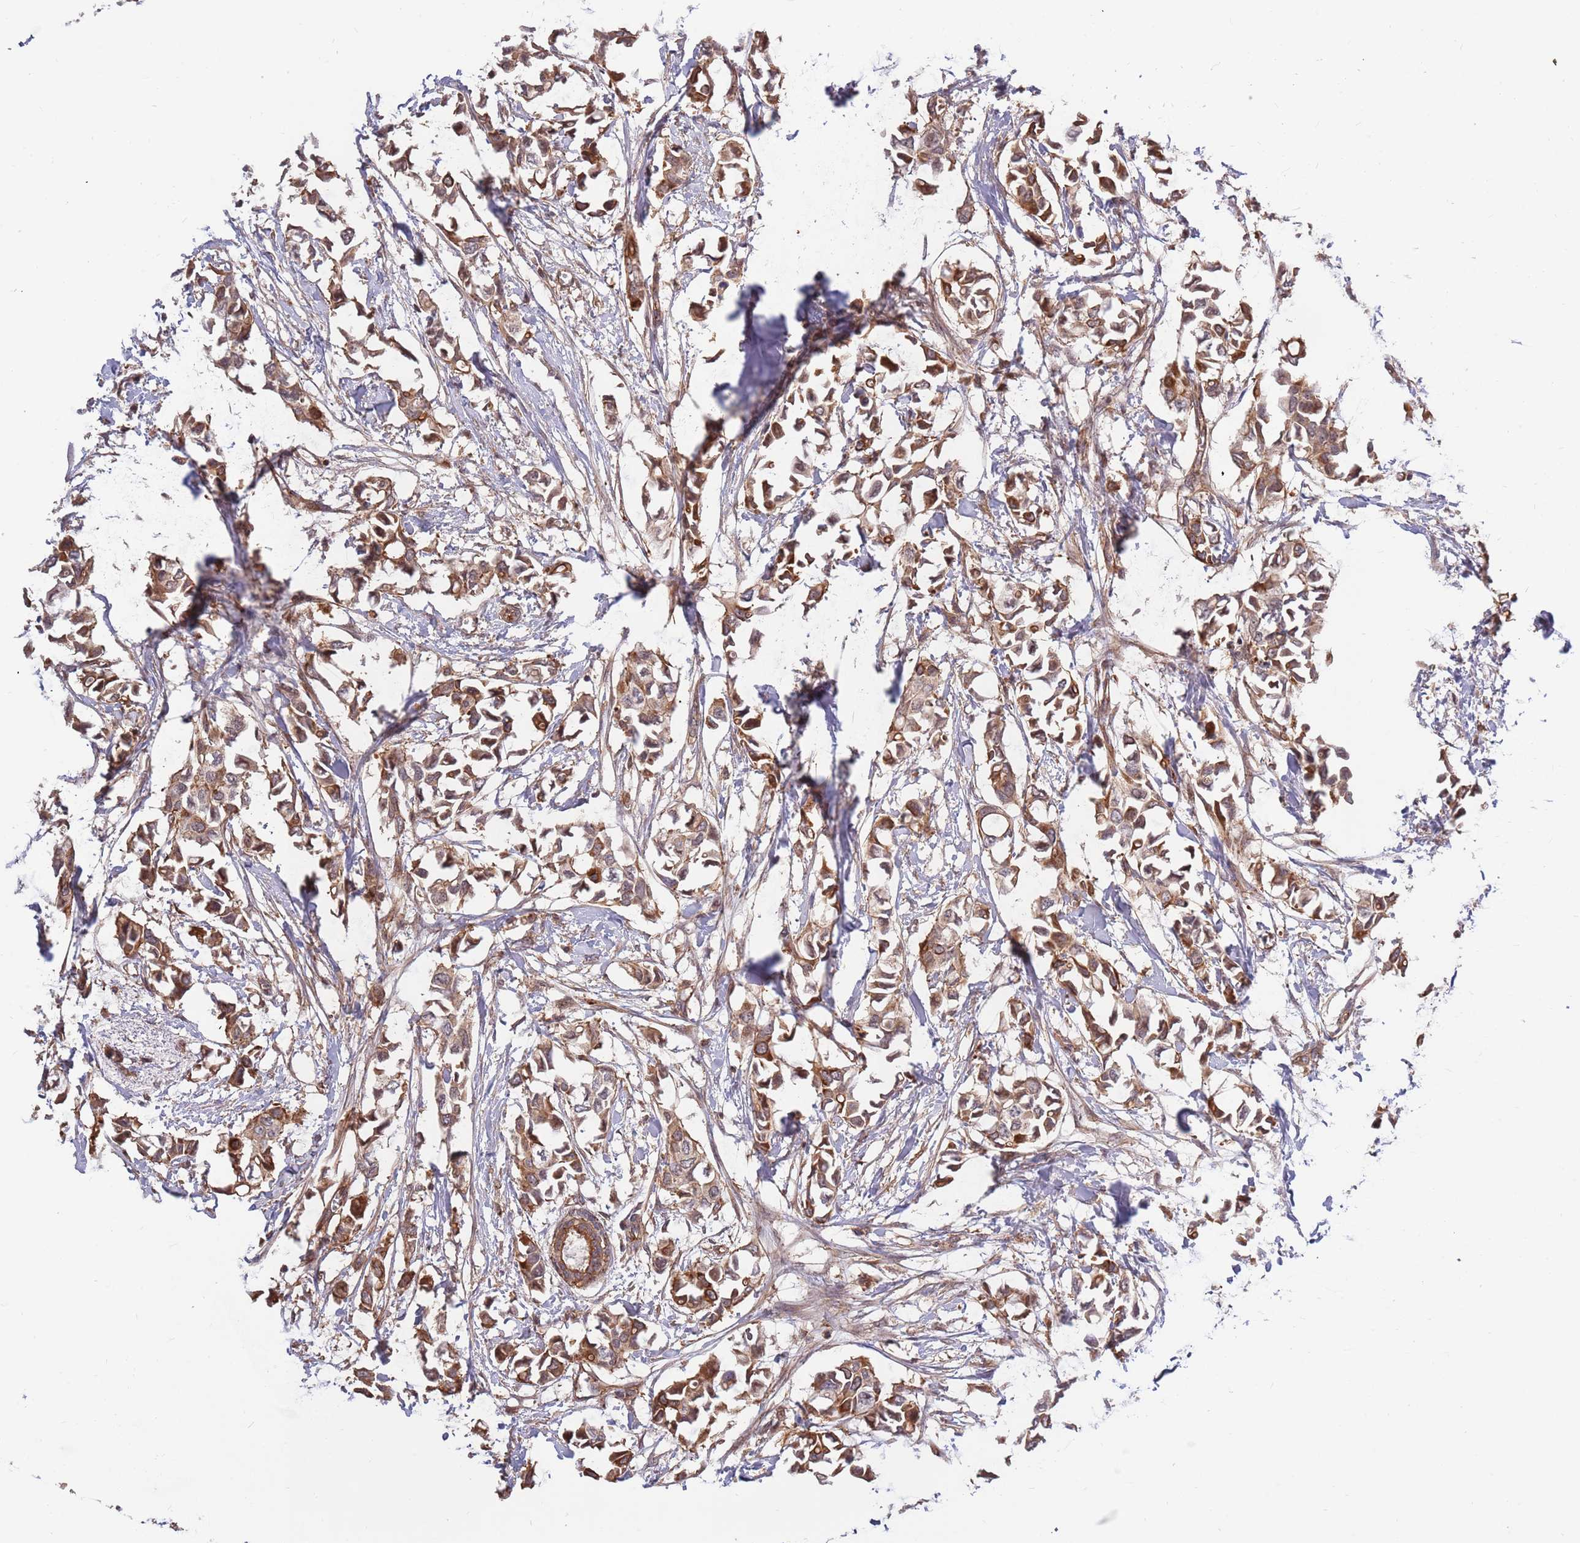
{"staining": {"intensity": "moderate", "quantity": ">75%", "location": "cytoplasmic/membranous"}, "tissue": "breast cancer", "cell_type": "Tumor cells", "image_type": "cancer", "snomed": [{"axis": "morphology", "description": "Duct carcinoma"}, {"axis": "topography", "description": "Breast"}], "caption": "Protein staining displays moderate cytoplasmic/membranous positivity in about >75% of tumor cells in breast cancer (intraductal carcinoma). (brown staining indicates protein expression, while blue staining denotes nuclei).", "gene": "HAUS3", "patient": {"sex": "female", "age": 41}}